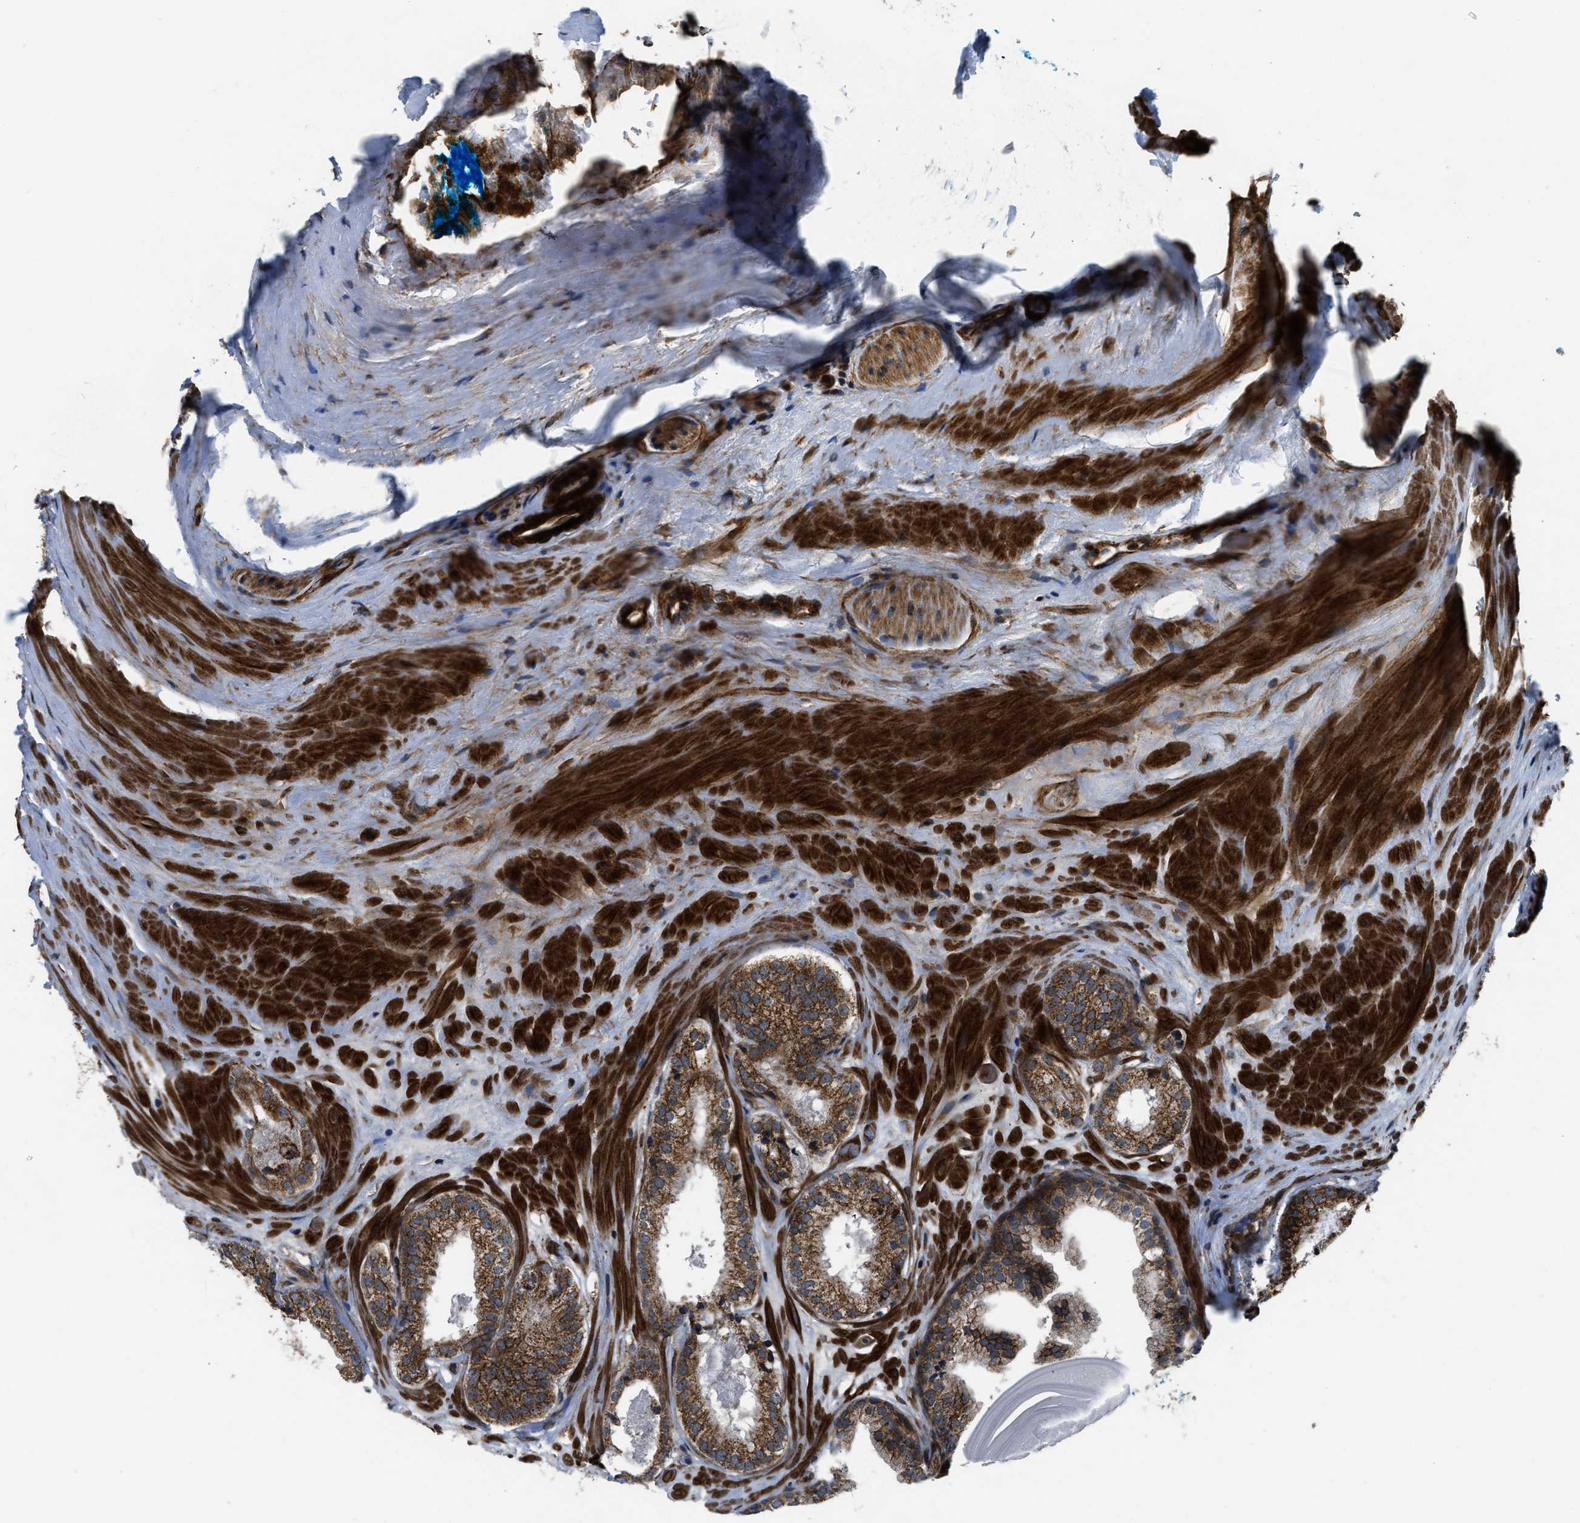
{"staining": {"intensity": "strong", "quantity": ">75%", "location": "cytoplasmic/membranous"}, "tissue": "prostate cancer", "cell_type": "Tumor cells", "image_type": "cancer", "snomed": [{"axis": "morphology", "description": "Adenocarcinoma, High grade"}, {"axis": "topography", "description": "Prostate"}], "caption": "The photomicrograph displays immunohistochemical staining of prostate cancer (high-grade adenocarcinoma). There is strong cytoplasmic/membranous positivity is appreciated in approximately >75% of tumor cells.", "gene": "GSDME", "patient": {"sex": "male", "age": 65}}